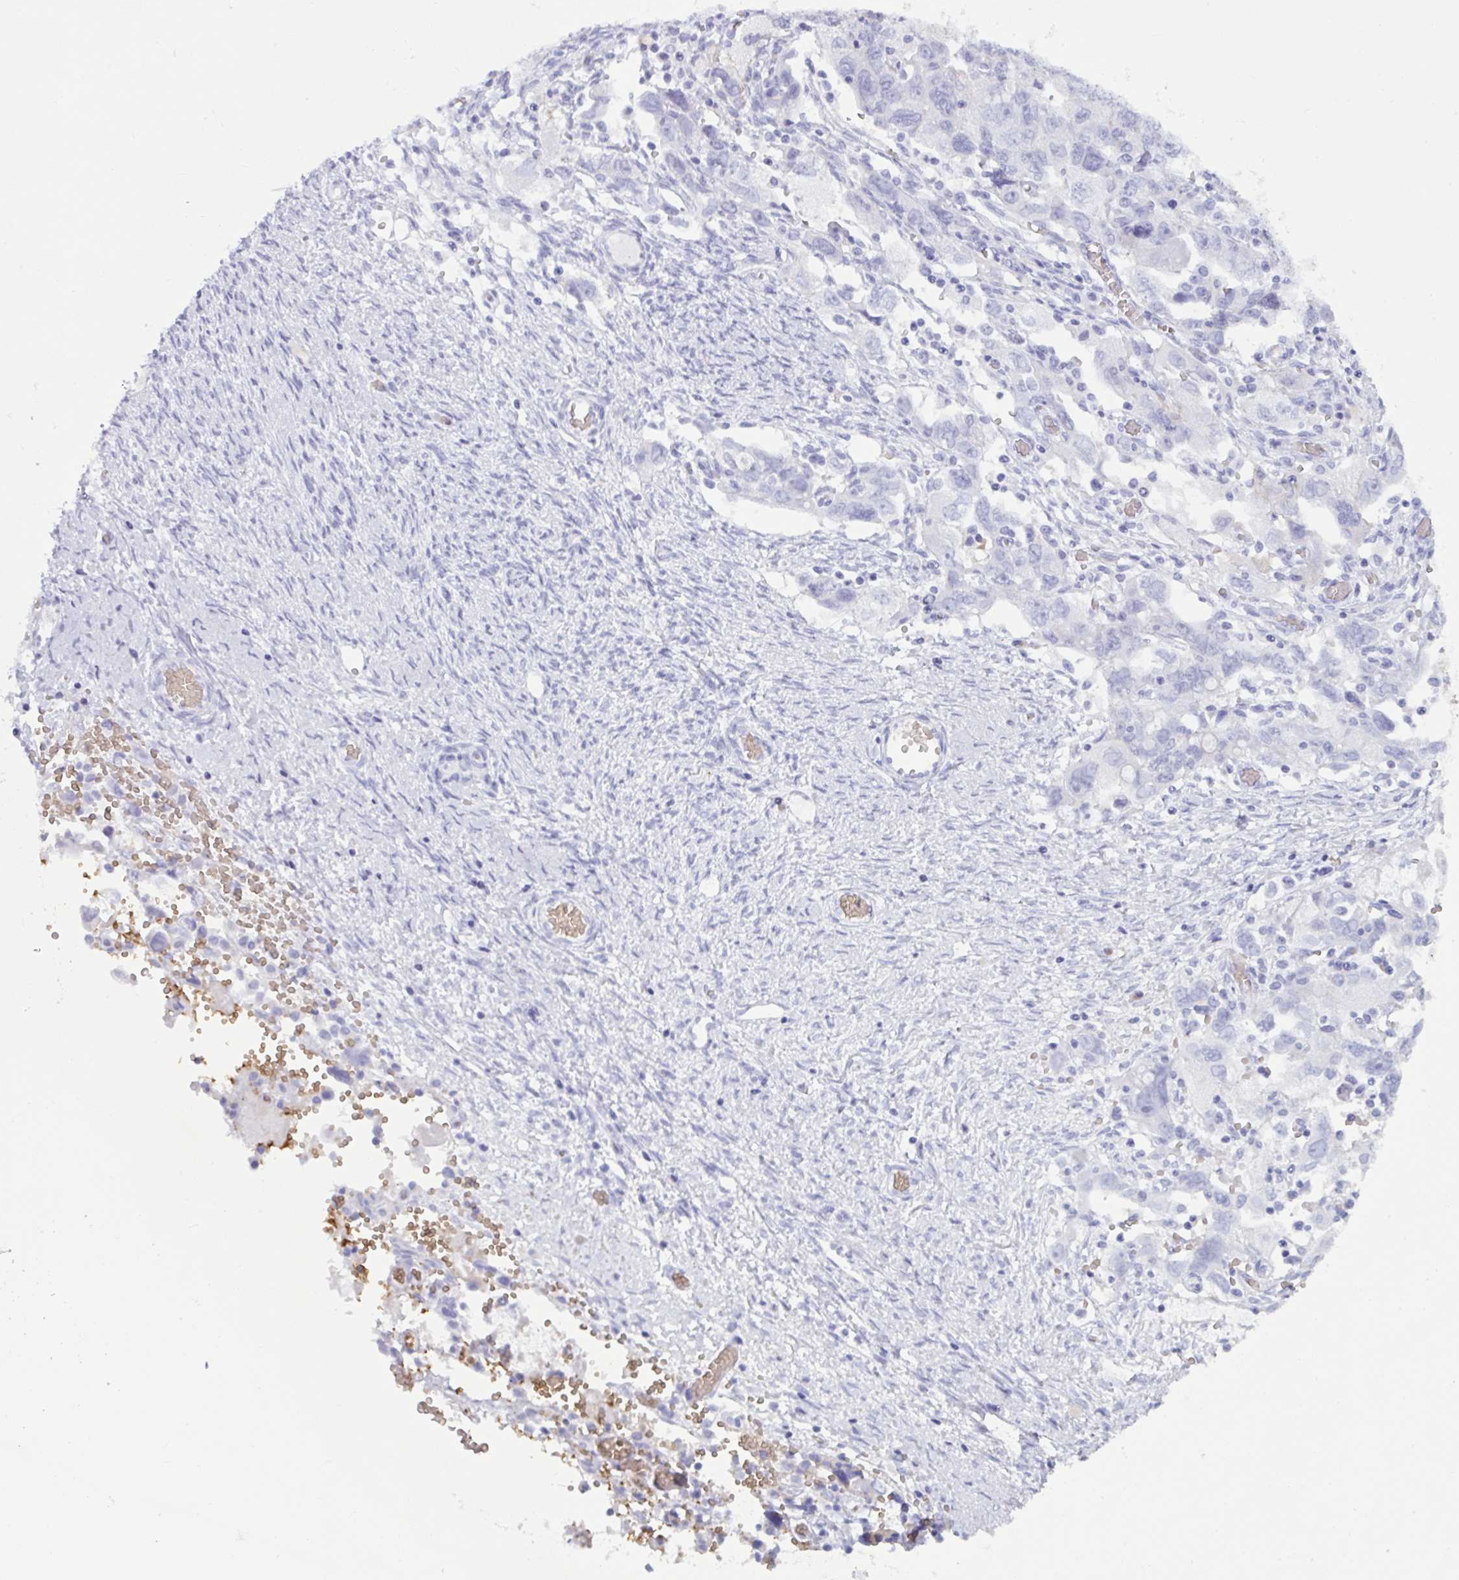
{"staining": {"intensity": "negative", "quantity": "none", "location": "none"}, "tissue": "ovarian cancer", "cell_type": "Tumor cells", "image_type": "cancer", "snomed": [{"axis": "morphology", "description": "Carcinoma, NOS"}, {"axis": "morphology", "description": "Cystadenocarcinoma, serous, NOS"}, {"axis": "topography", "description": "Ovary"}], "caption": "Ovarian cancer (carcinoma) was stained to show a protein in brown. There is no significant staining in tumor cells.", "gene": "SLC2A1", "patient": {"sex": "female", "age": 69}}